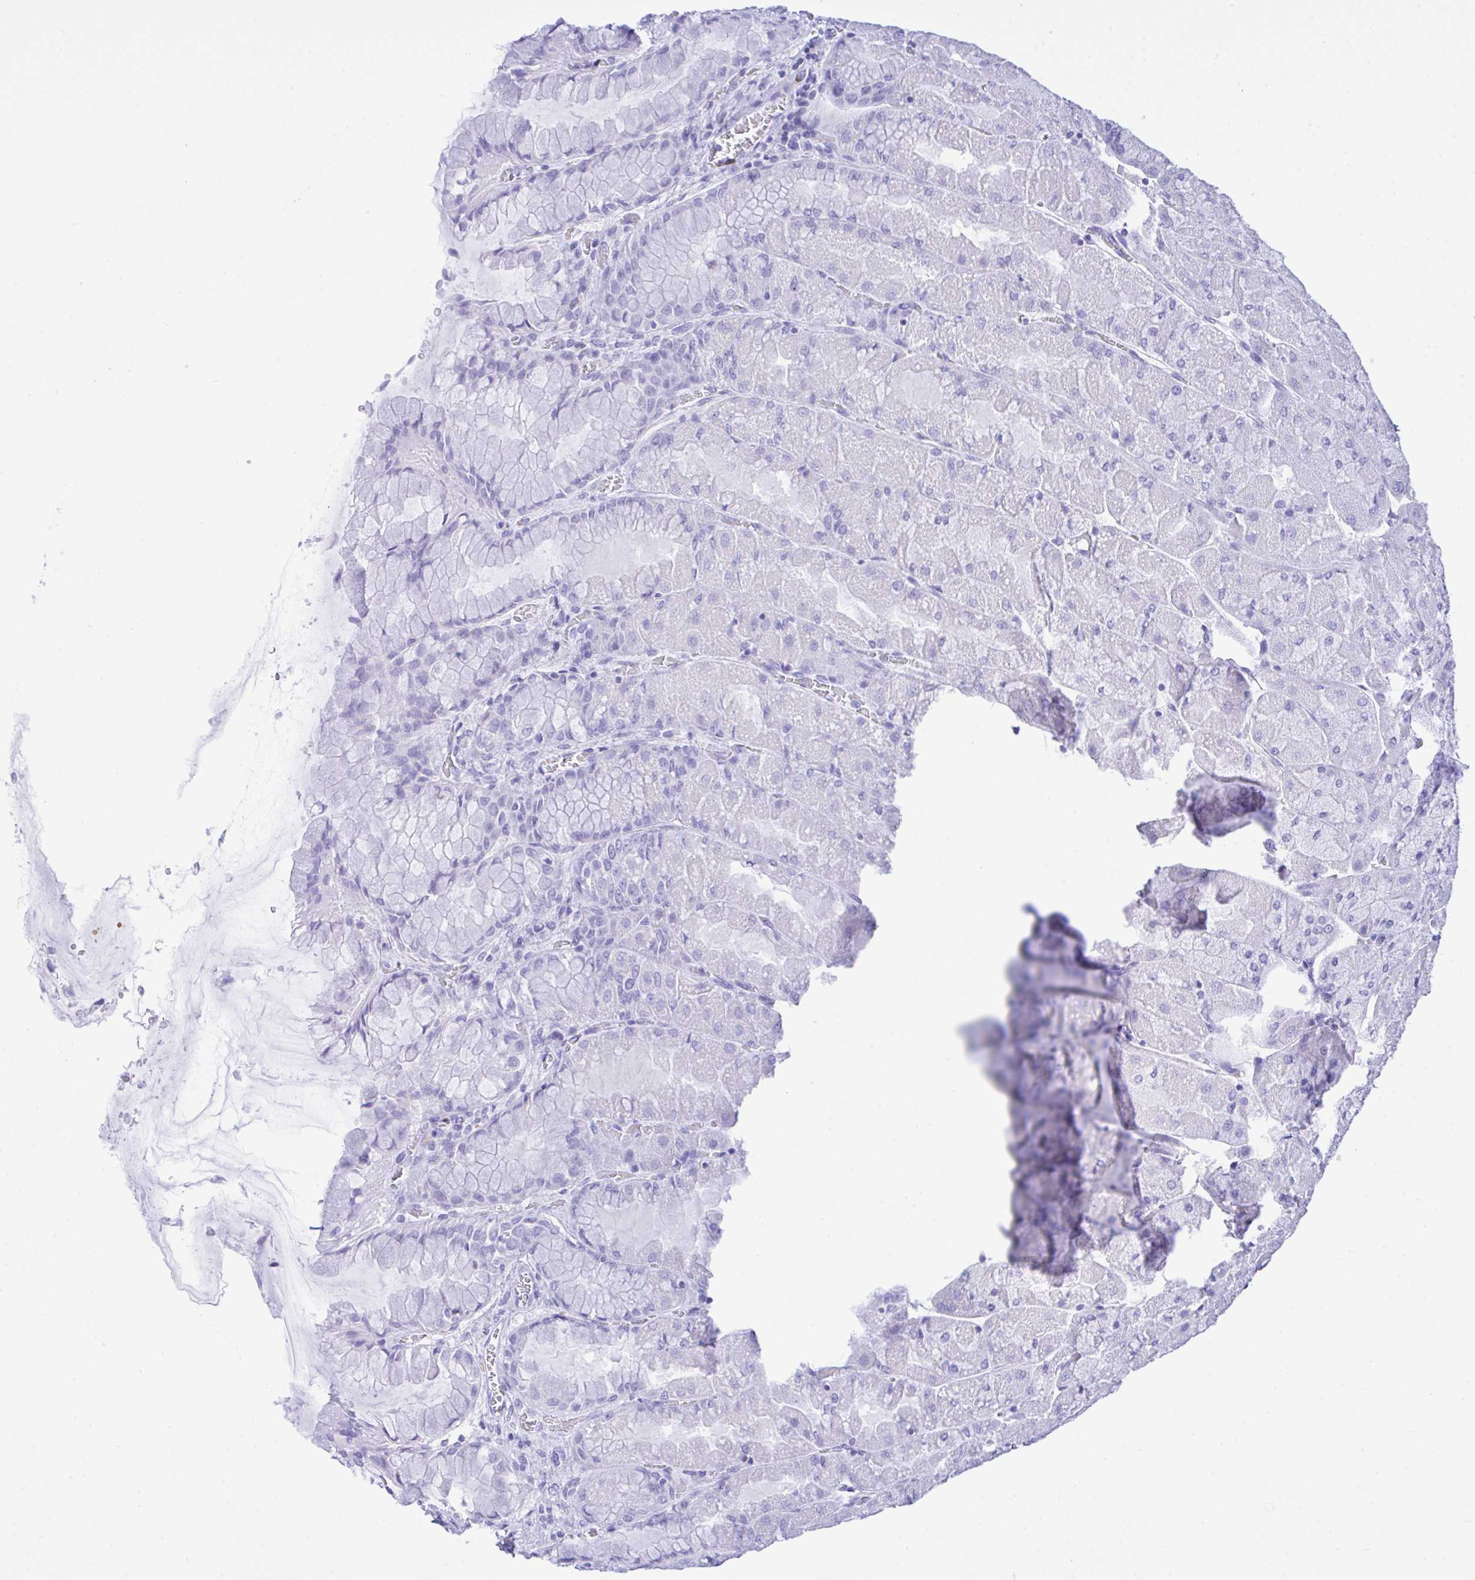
{"staining": {"intensity": "negative", "quantity": "none", "location": "none"}, "tissue": "stomach", "cell_type": "Glandular cells", "image_type": "normal", "snomed": [{"axis": "morphology", "description": "Normal tissue, NOS"}, {"axis": "topography", "description": "Stomach"}], "caption": "This is a photomicrograph of immunohistochemistry (IHC) staining of unremarkable stomach, which shows no staining in glandular cells.", "gene": "SELENOV", "patient": {"sex": "female", "age": 61}}